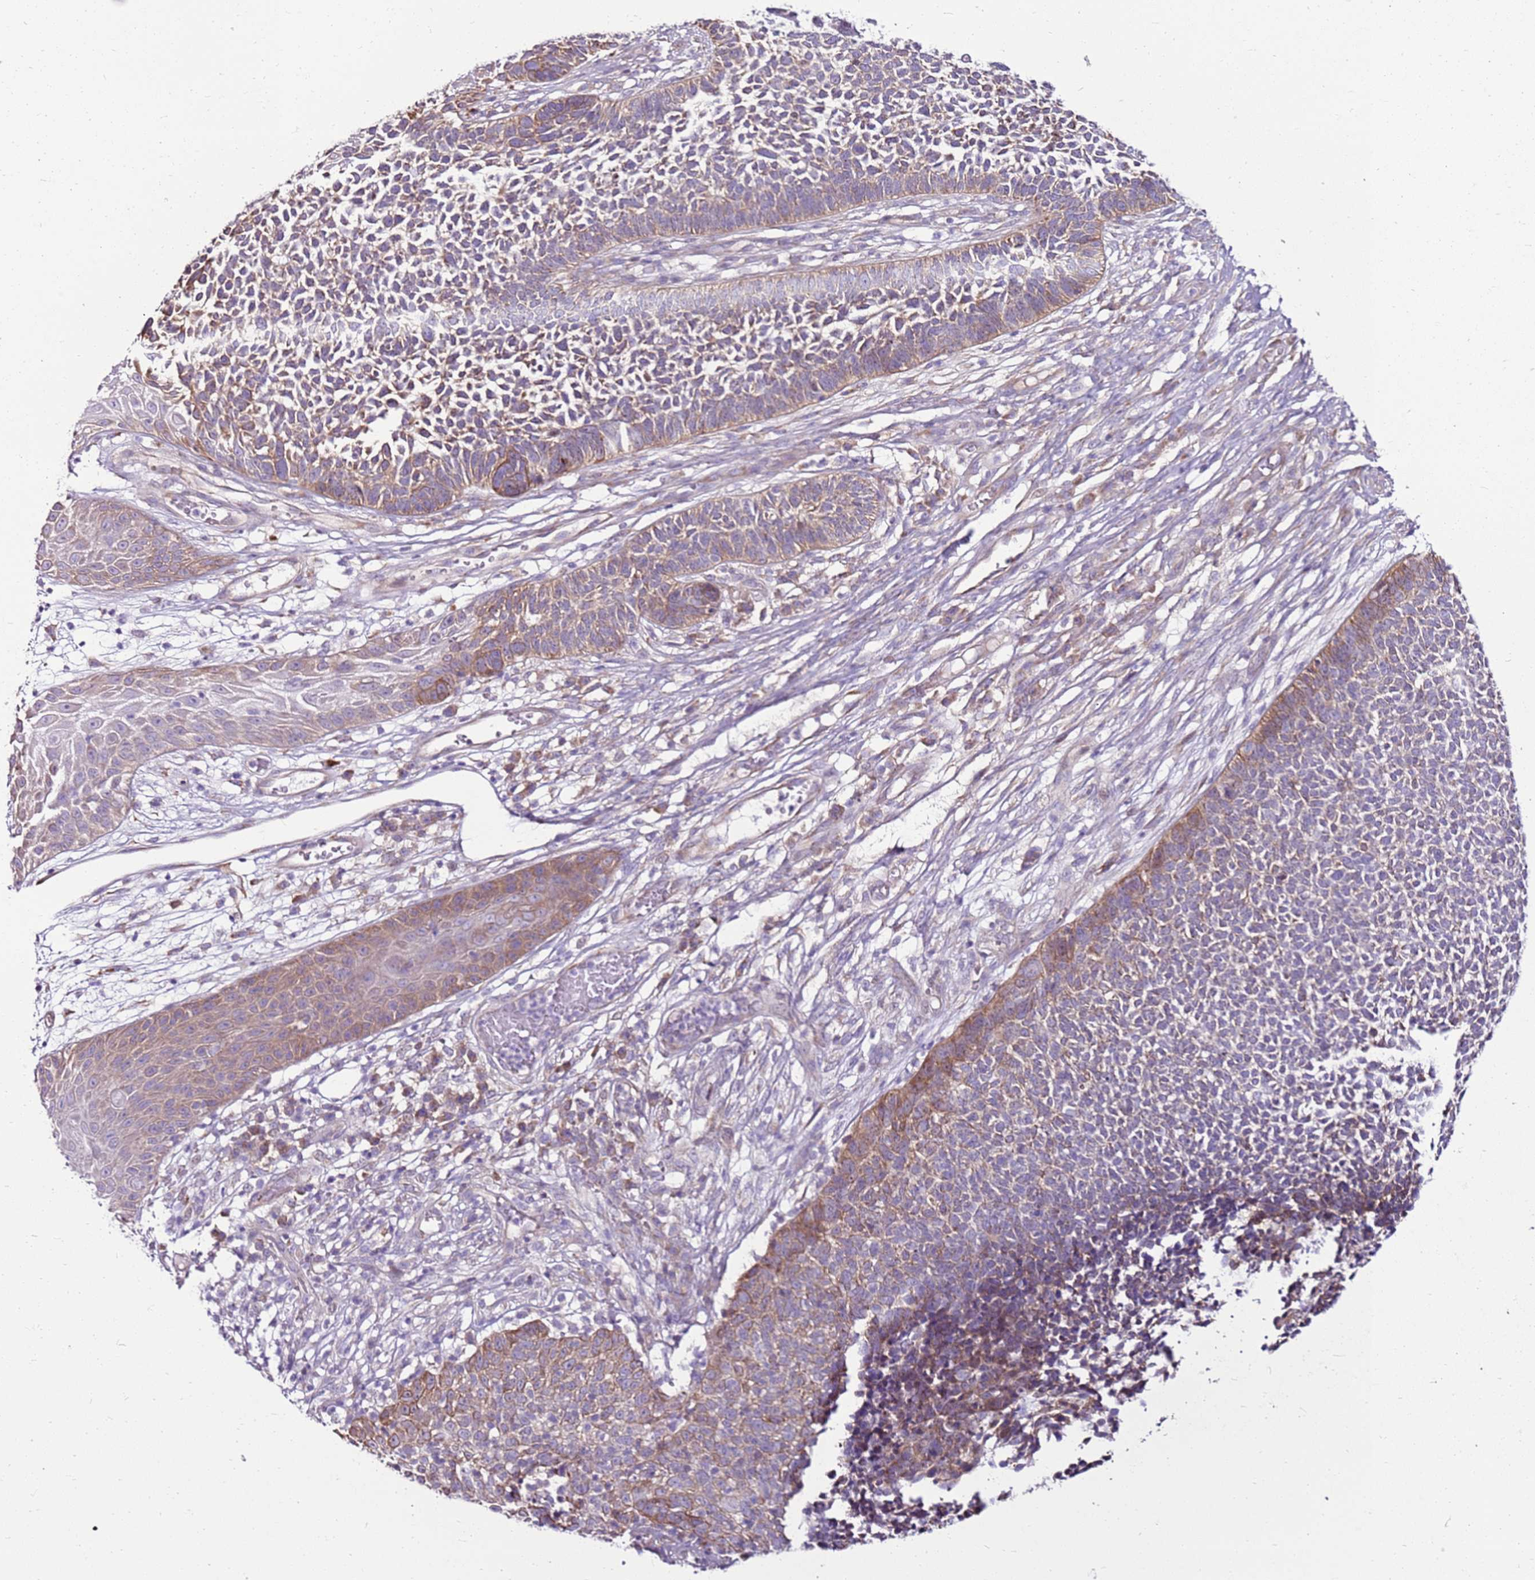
{"staining": {"intensity": "moderate", "quantity": ">75%", "location": "cytoplasmic/membranous"}, "tissue": "skin cancer", "cell_type": "Tumor cells", "image_type": "cancer", "snomed": [{"axis": "morphology", "description": "Basal cell carcinoma"}, {"axis": "topography", "description": "Skin"}], "caption": "An immunohistochemistry histopathology image of tumor tissue is shown. Protein staining in brown shows moderate cytoplasmic/membranous positivity in basal cell carcinoma (skin) within tumor cells.", "gene": "SLC38A5", "patient": {"sex": "female", "age": 84}}